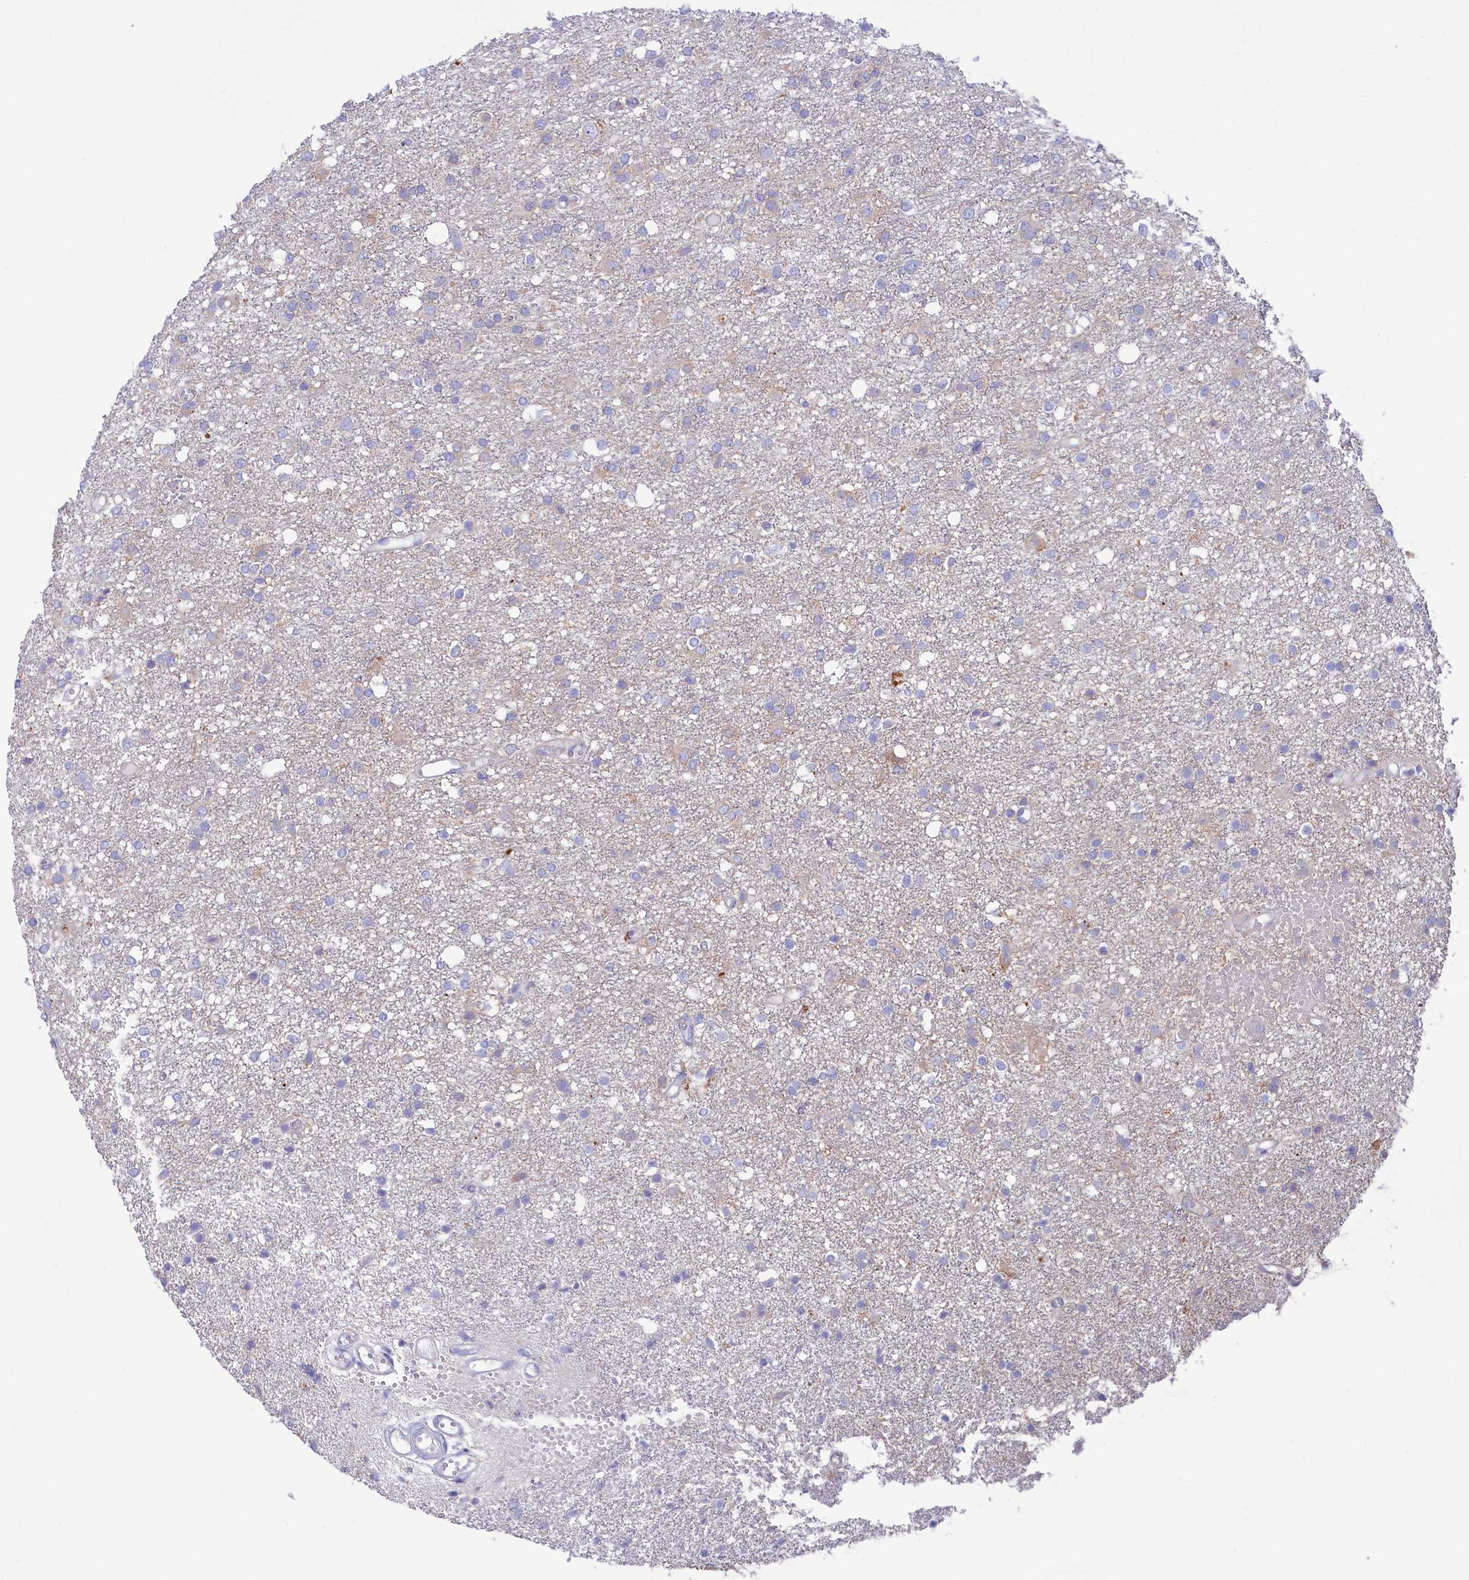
{"staining": {"intensity": "negative", "quantity": "none", "location": "none"}, "tissue": "glioma", "cell_type": "Tumor cells", "image_type": "cancer", "snomed": [{"axis": "morphology", "description": "Glioma, malignant, High grade"}, {"axis": "topography", "description": "Brain"}], "caption": "Immunohistochemistry (IHC) of human malignant high-grade glioma exhibits no staining in tumor cells.", "gene": "VPS26B", "patient": {"sex": "female", "age": 59}}